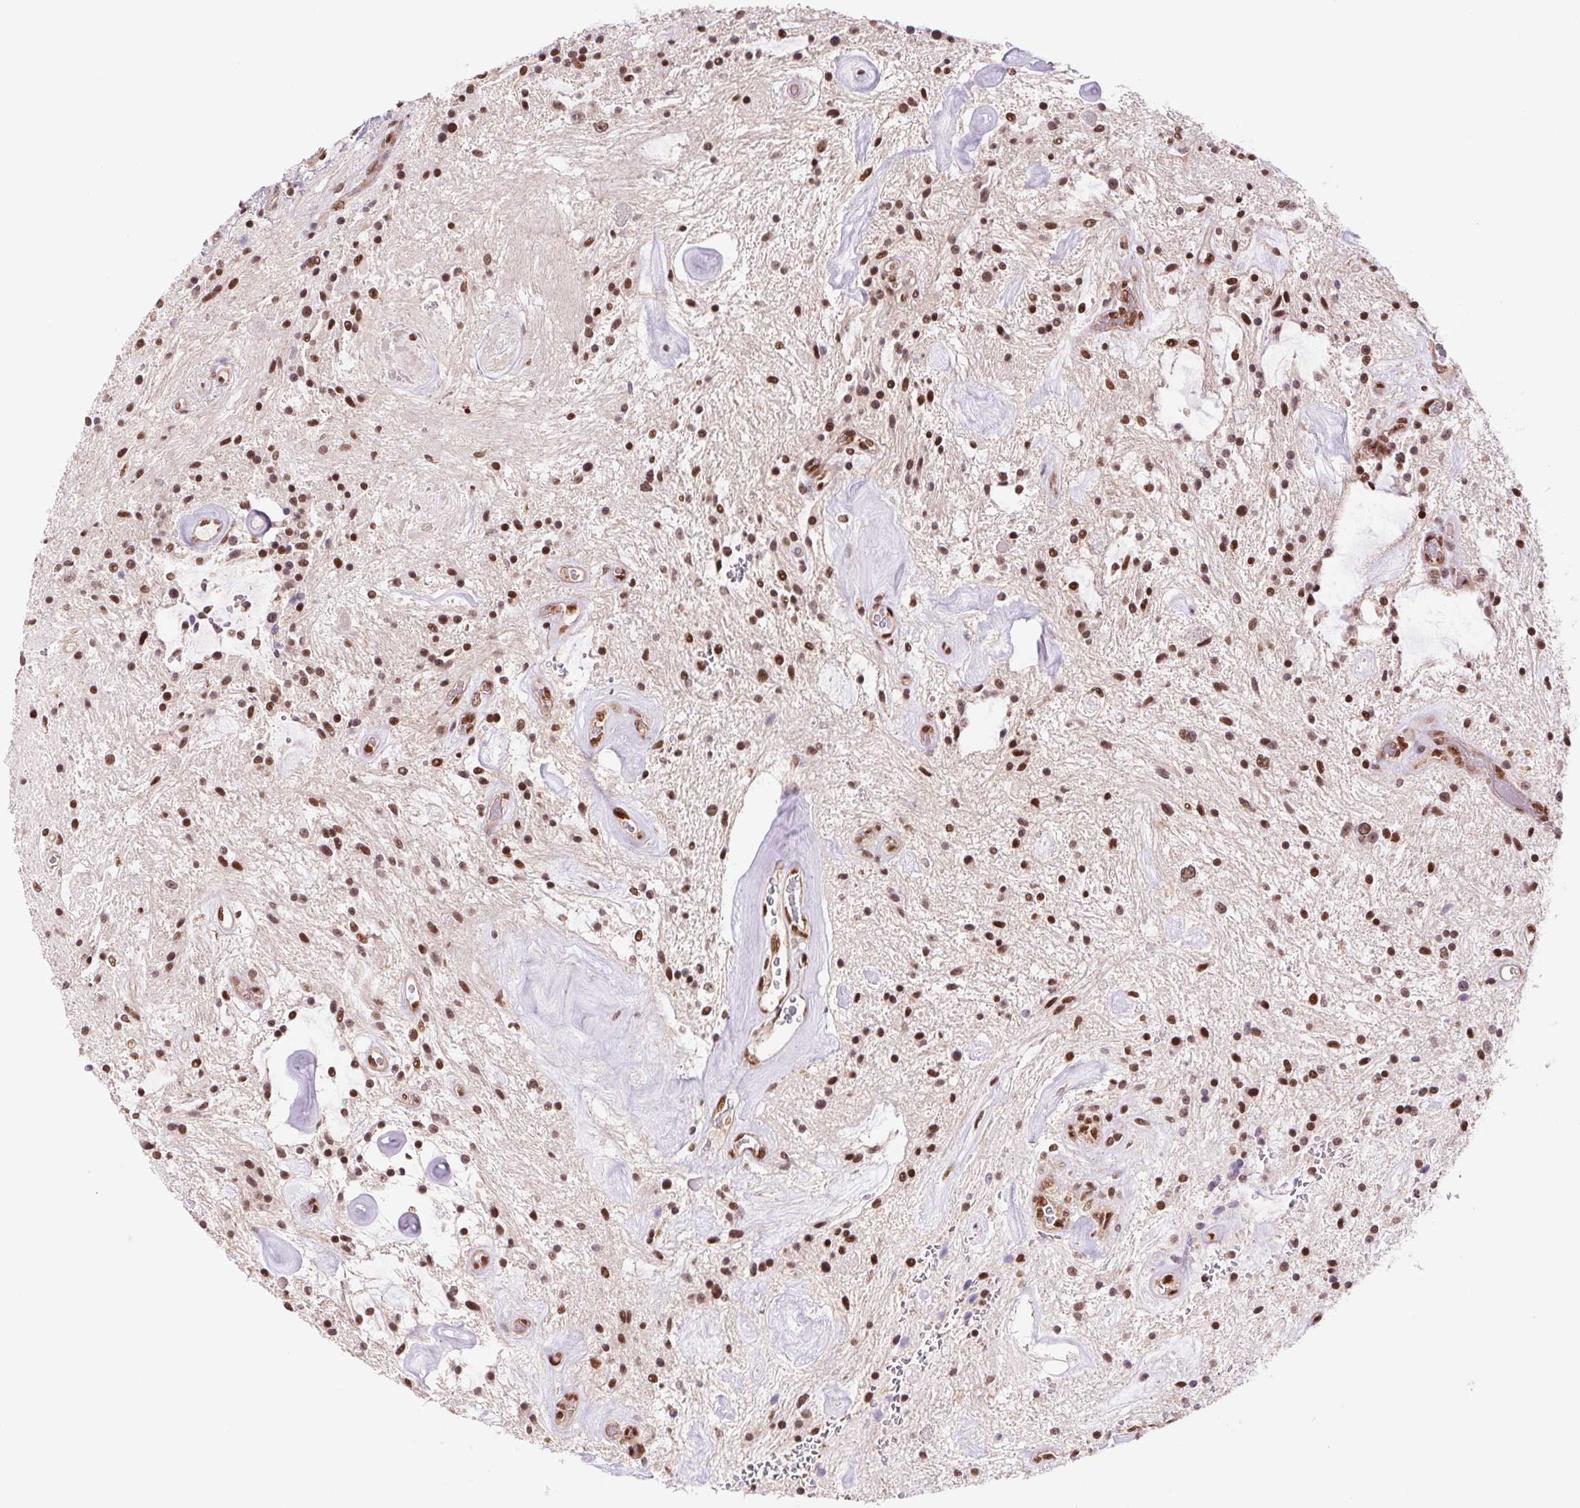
{"staining": {"intensity": "strong", "quantity": "25%-75%", "location": "nuclear"}, "tissue": "glioma", "cell_type": "Tumor cells", "image_type": "cancer", "snomed": [{"axis": "morphology", "description": "Glioma, malignant, Low grade"}, {"axis": "topography", "description": "Cerebellum"}], "caption": "Glioma tissue reveals strong nuclear positivity in approximately 25%-75% of tumor cells (DAB IHC, brown staining for protein, blue staining for nuclei).", "gene": "CWC25", "patient": {"sex": "female", "age": 14}}